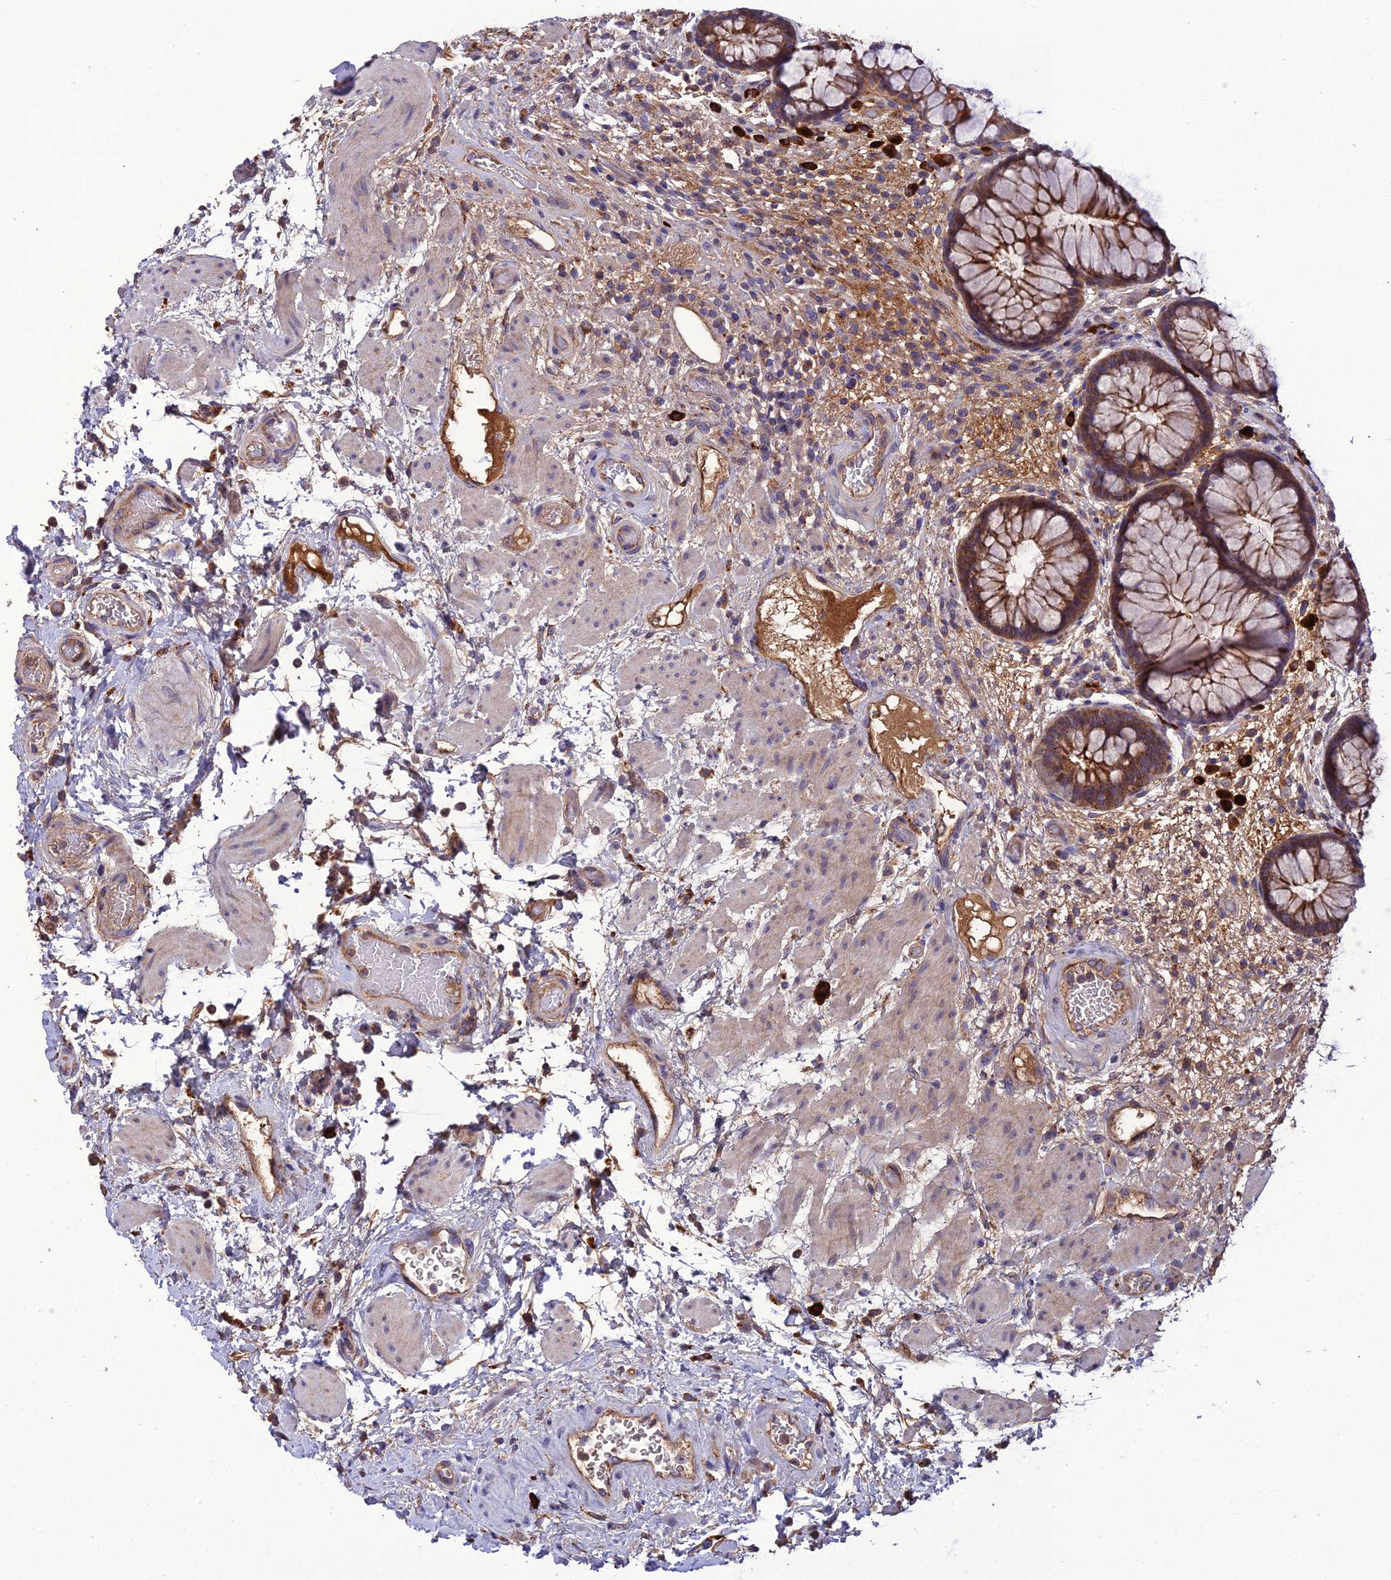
{"staining": {"intensity": "strong", "quantity": ">75%", "location": "cytoplasmic/membranous"}, "tissue": "rectum", "cell_type": "Glandular cells", "image_type": "normal", "snomed": [{"axis": "morphology", "description": "Normal tissue, NOS"}, {"axis": "topography", "description": "Rectum"}], "caption": "DAB (3,3'-diaminobenzidine) immunohistochemical staining of benign human rectum reveals strong cytoplasmic/membranous protein expression in about >75% of glandular cells. (DAB = brown stain, brightfield microscopy at high magnification).", "gene": "MIOS", "patient": {"sex": "male", "age": 51}}